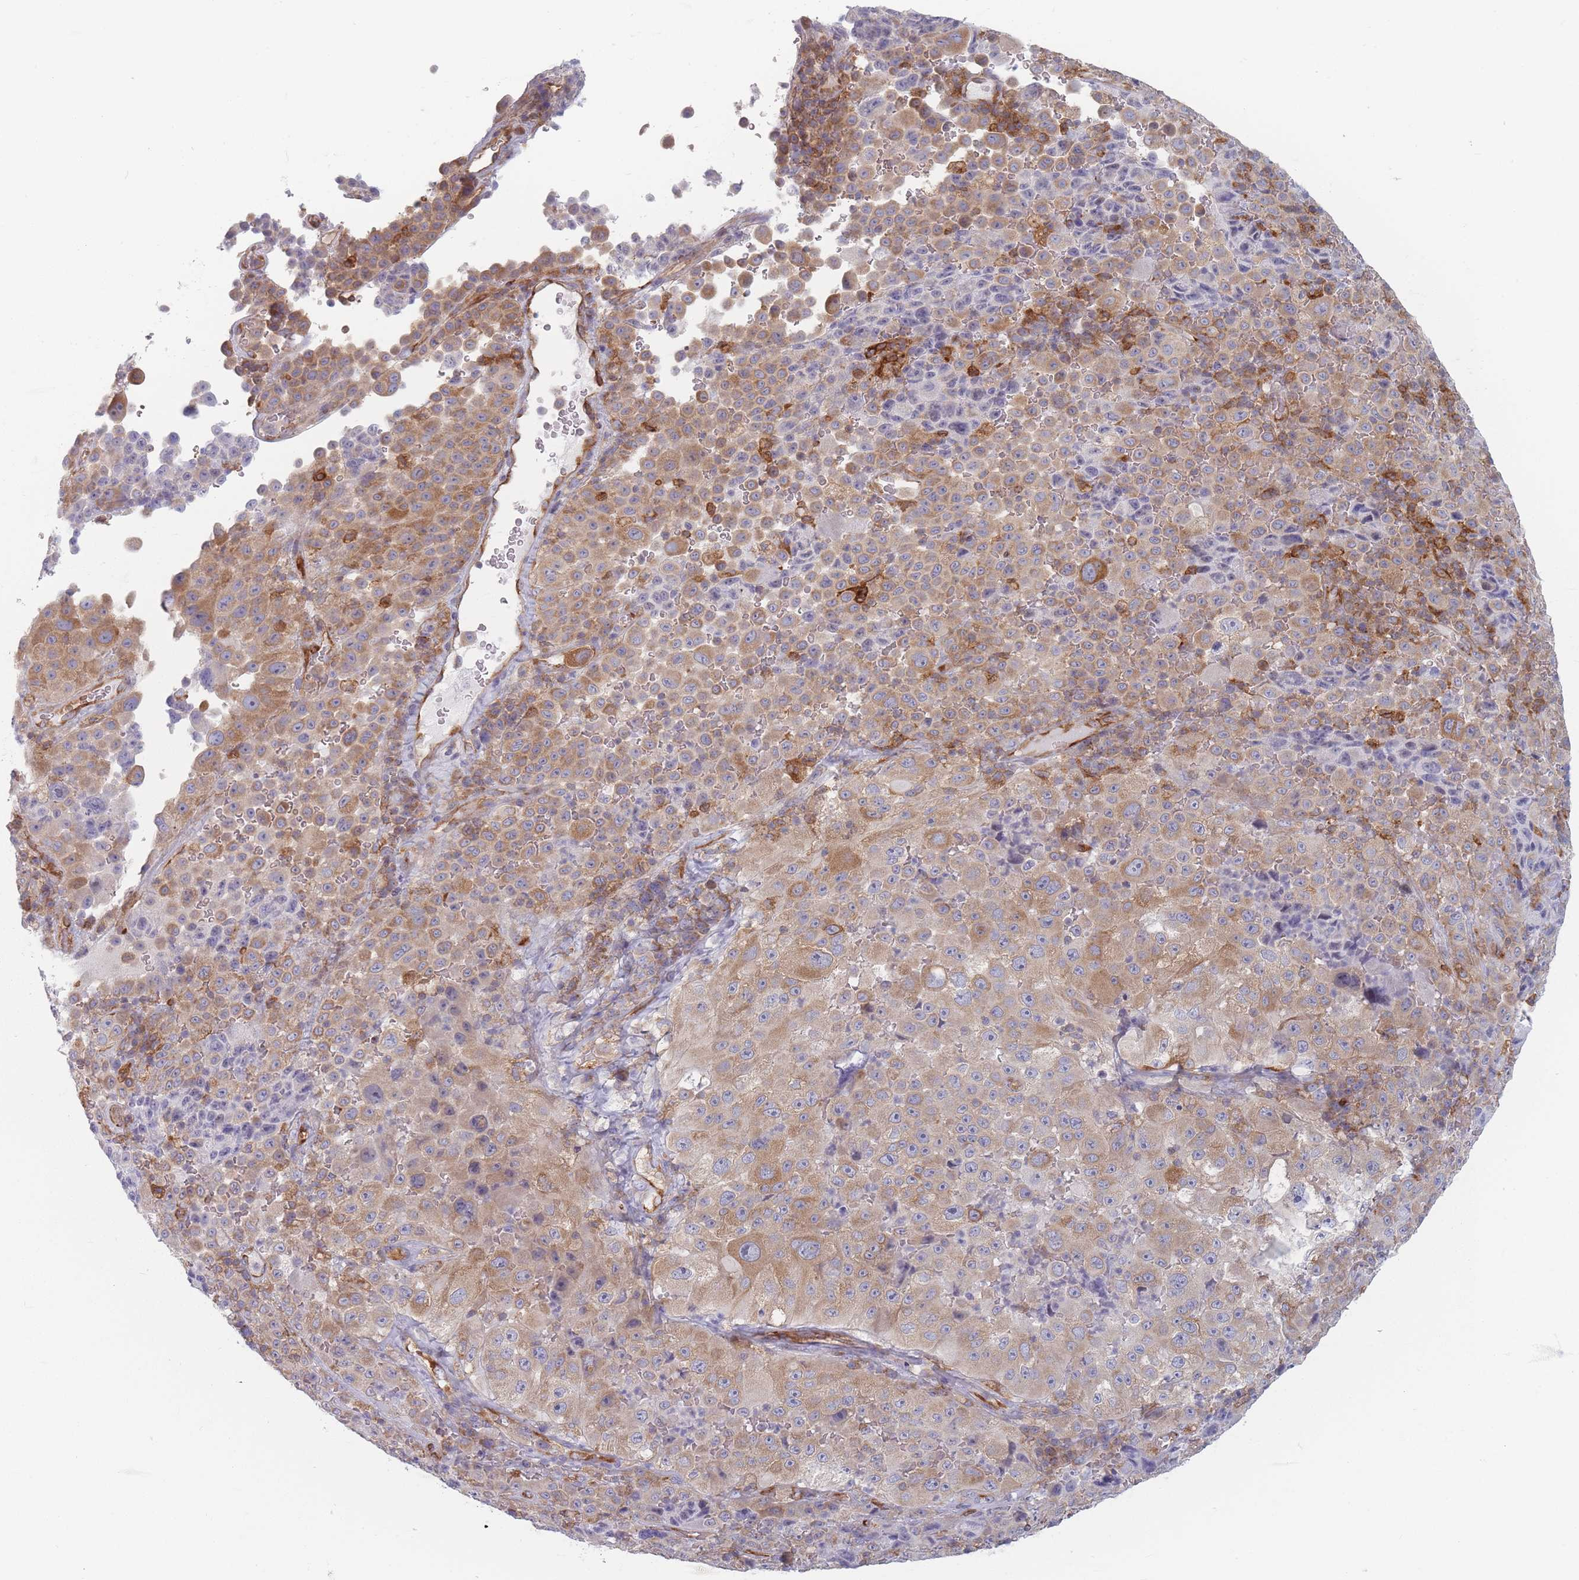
{"staining": {"intensity": "moderate", "quantity": ">75%", "location": "cytoplasmic/membranous"}, "tissue": "melanoma", "cell_type": "Tumor cells", "image_type": "cancer", "snomed": [{"axis": "morphology", "description": "Malignant melanoma, Metastatic site"}, {"axis": "topography", "description": "Lymph node"}], "caption": "The immunohistochemical stain labels moderate cytoplasmic/membranous positivity in tumor cells of malignant melanoma (metastatic site) tissue.", "gene": "MAP1S", "patient": {"sex": "male", "age": 62}}